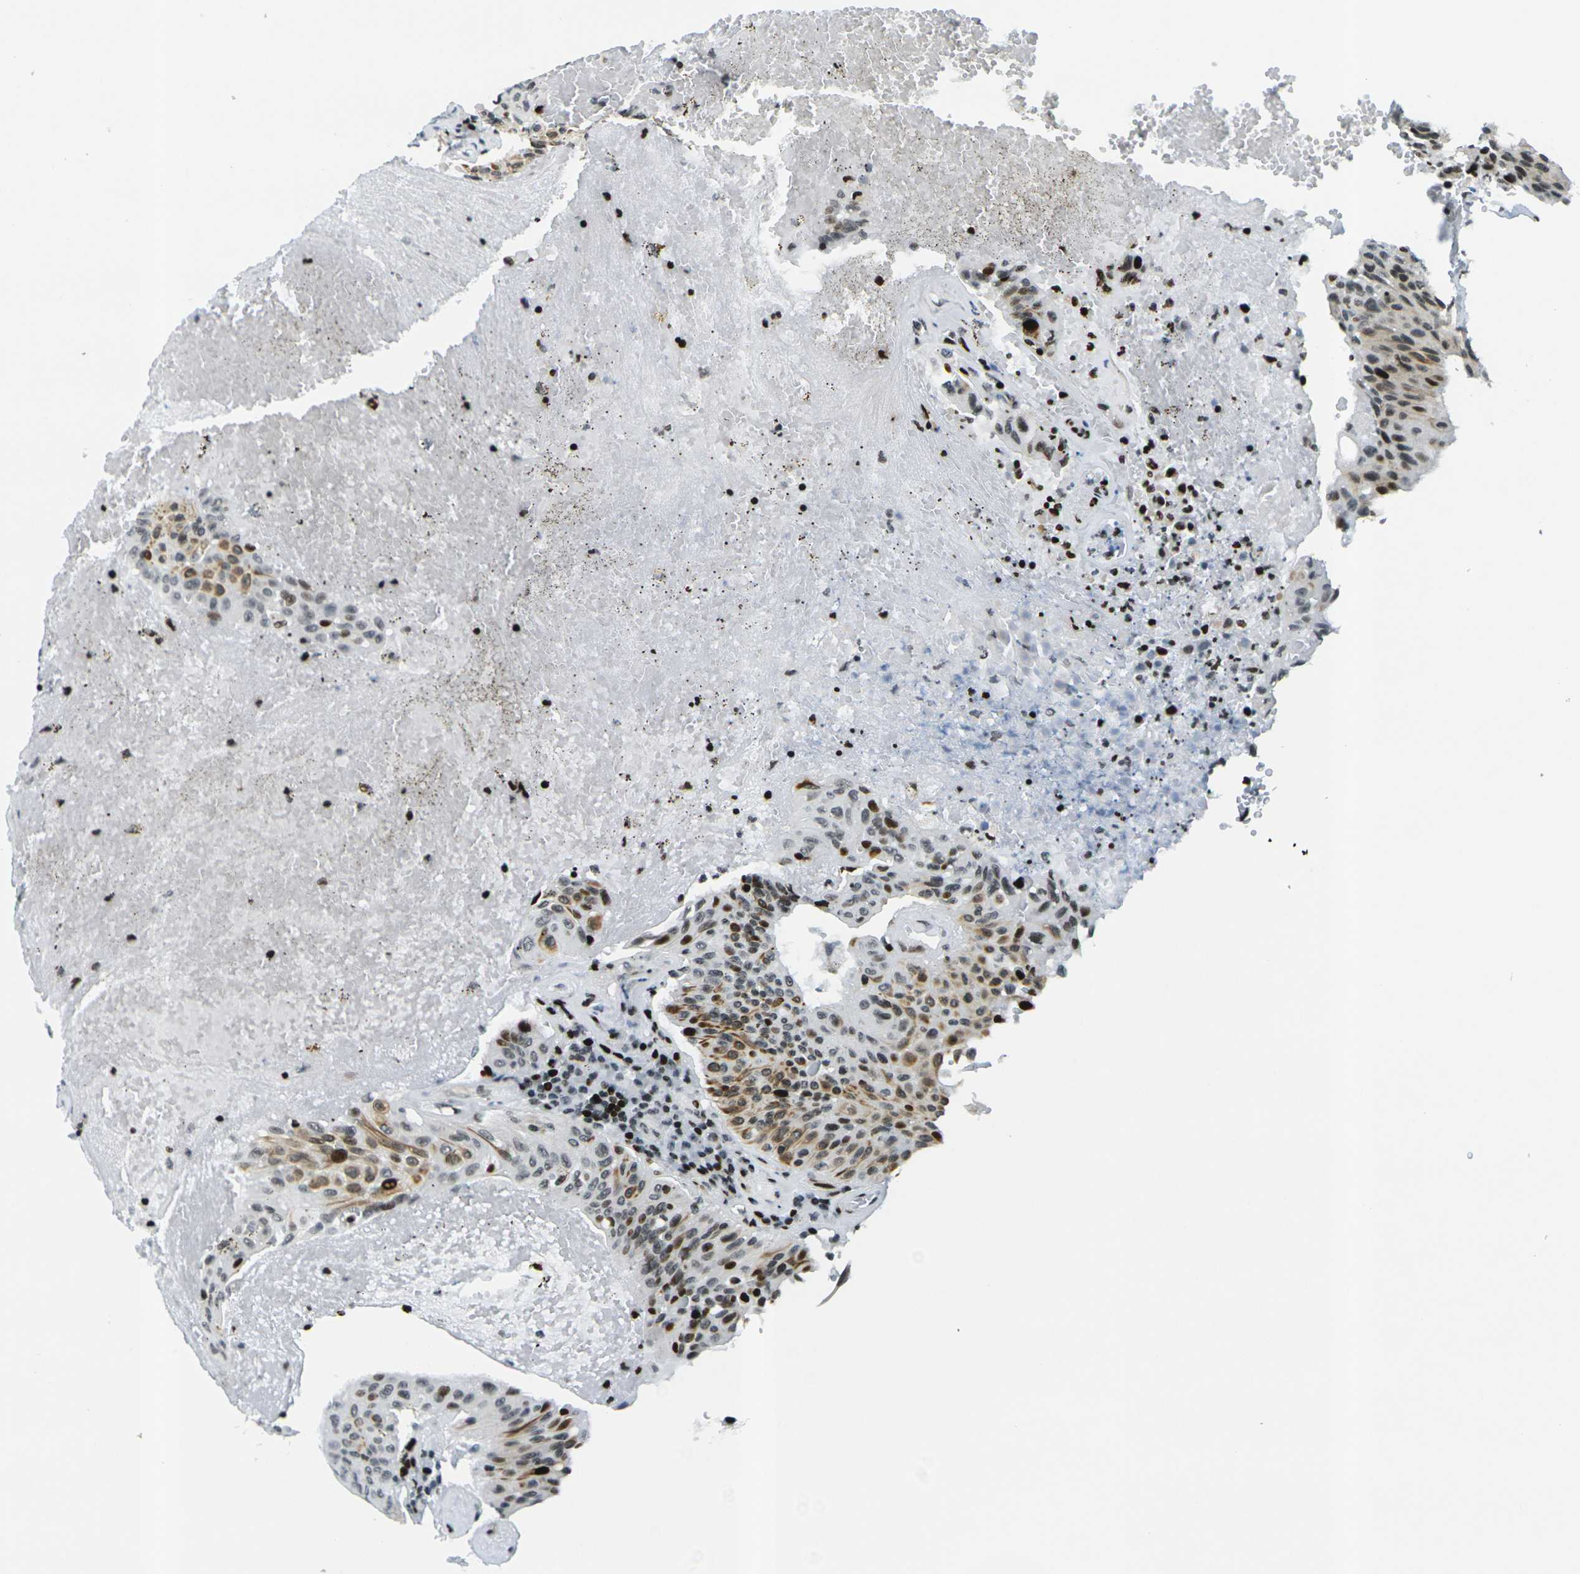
{"staining": {"intensity": "moderate", "quantity": ">75%", "location": "cytoplasmic/membranous,nuclear"}, "tissue": "urothelial cancer", "cell_type": "Tumor cells", "image_type": "cancer", "snomed": [{"axis": "morphology", "description": "Urothelial carcinoma, High grade"}, {"axis": "topography", "description": "Urinary bladder"}], "caption": "Immunohistochemistry micrograph of human urothelial cancer stained for a protein (brown), which reveals medium levels of moderate cytoplasmic/membranous and nuclear staining in about >75% of tumor cells.", "gene": "H3-3A", "patient": {"sex": "male", "age": 66}}